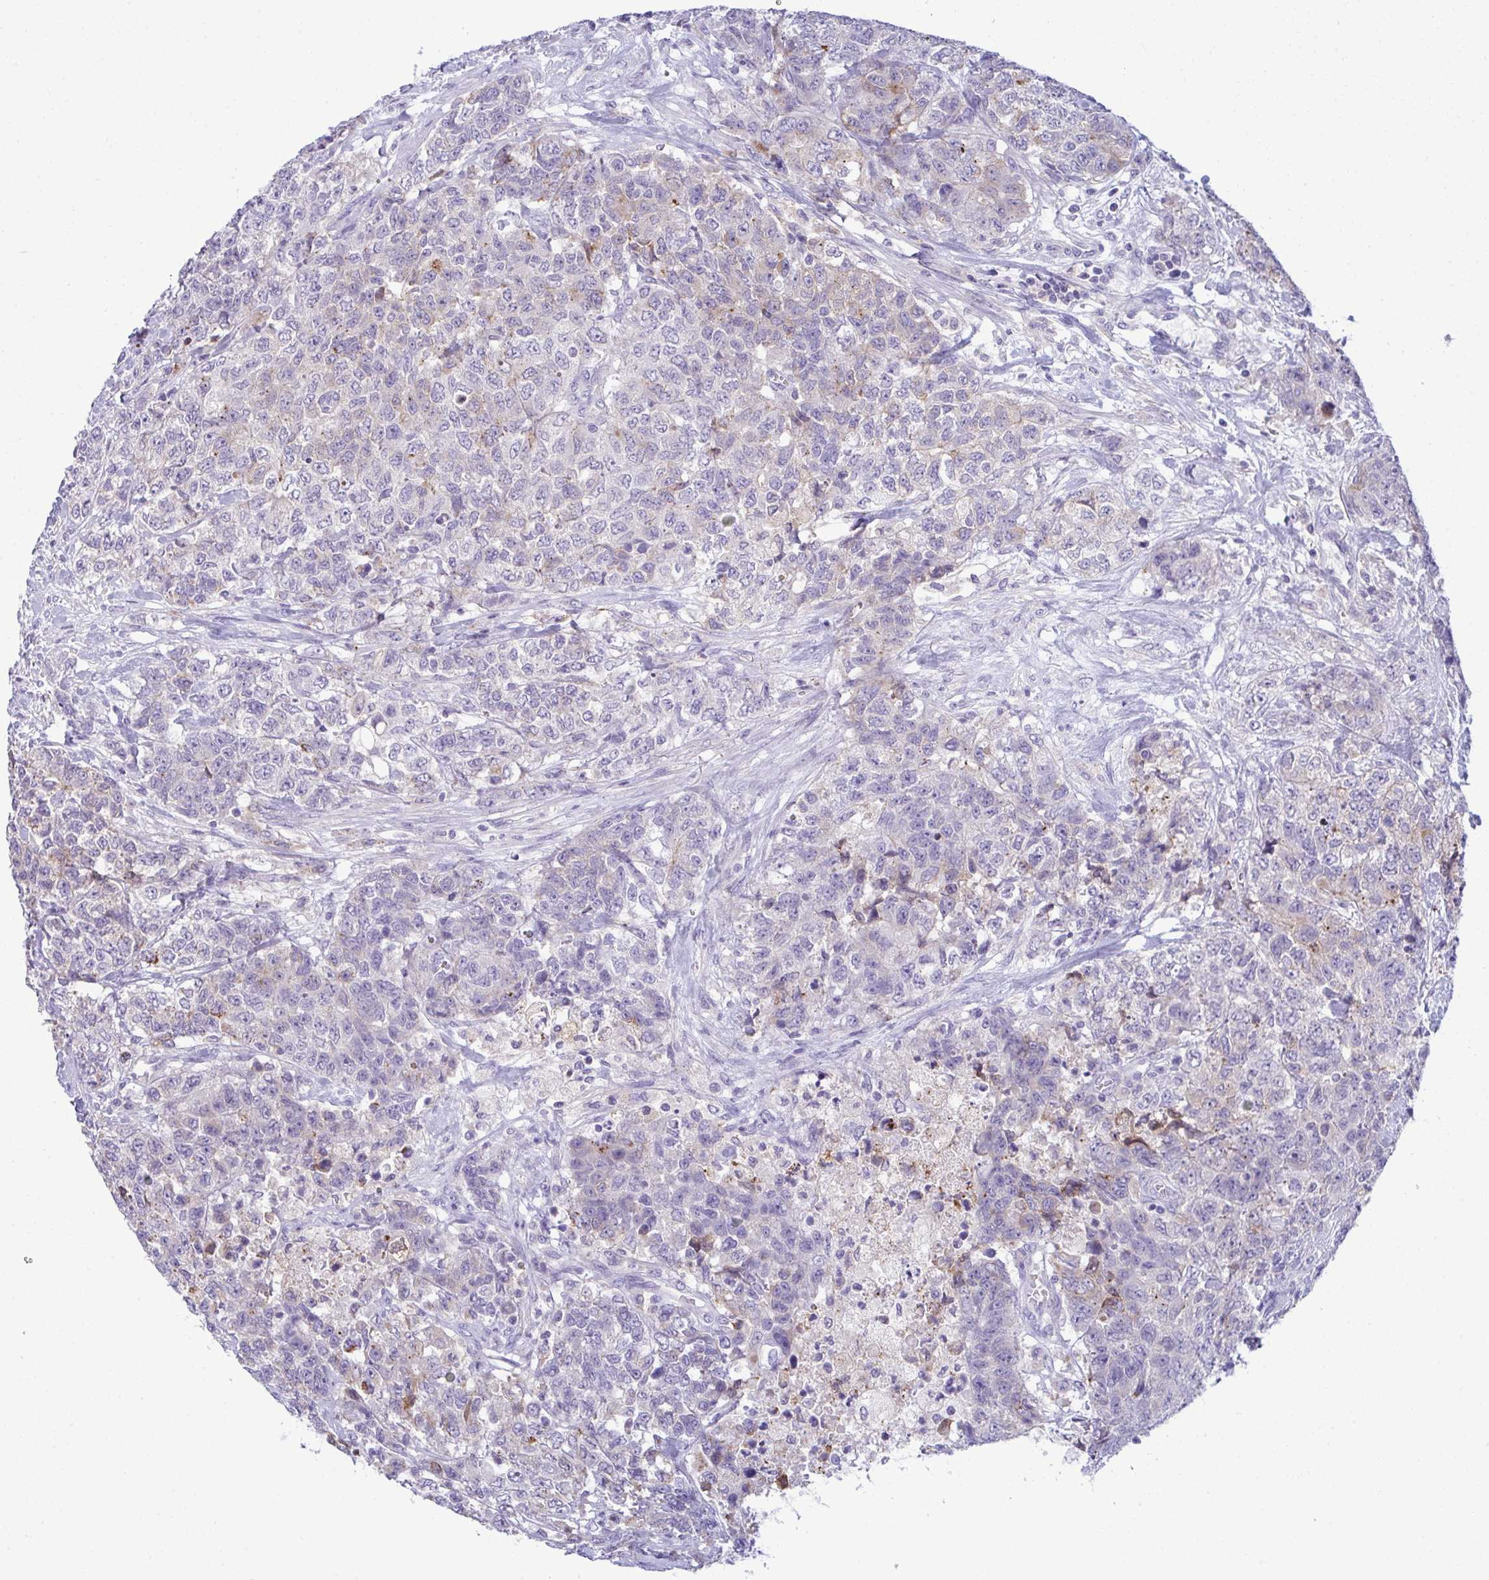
{"staining": {"intensity": "weak", "quantity": "<25%", "location": "cytoplasmic/membranous"}, "tissue": "urothelial cancer", "cell_type": "Tumor cells", "image_type": "cancer", "snomed": [{"axis": "morphology", "description": "Urothelial carcinoma, High grade"}, {"axis": "topography", "description": "Urinary bladder"}], "caption": "This photomicrograph is of high-grade urothelial carcinoma stained with immunohistochemistry (IHC) to label a protein in brown with the nuclei are counter-stained blue. There is no staining in tumor cells.", "gene": "RGPD5", "patient": {"sex": "female", "age": 78}}